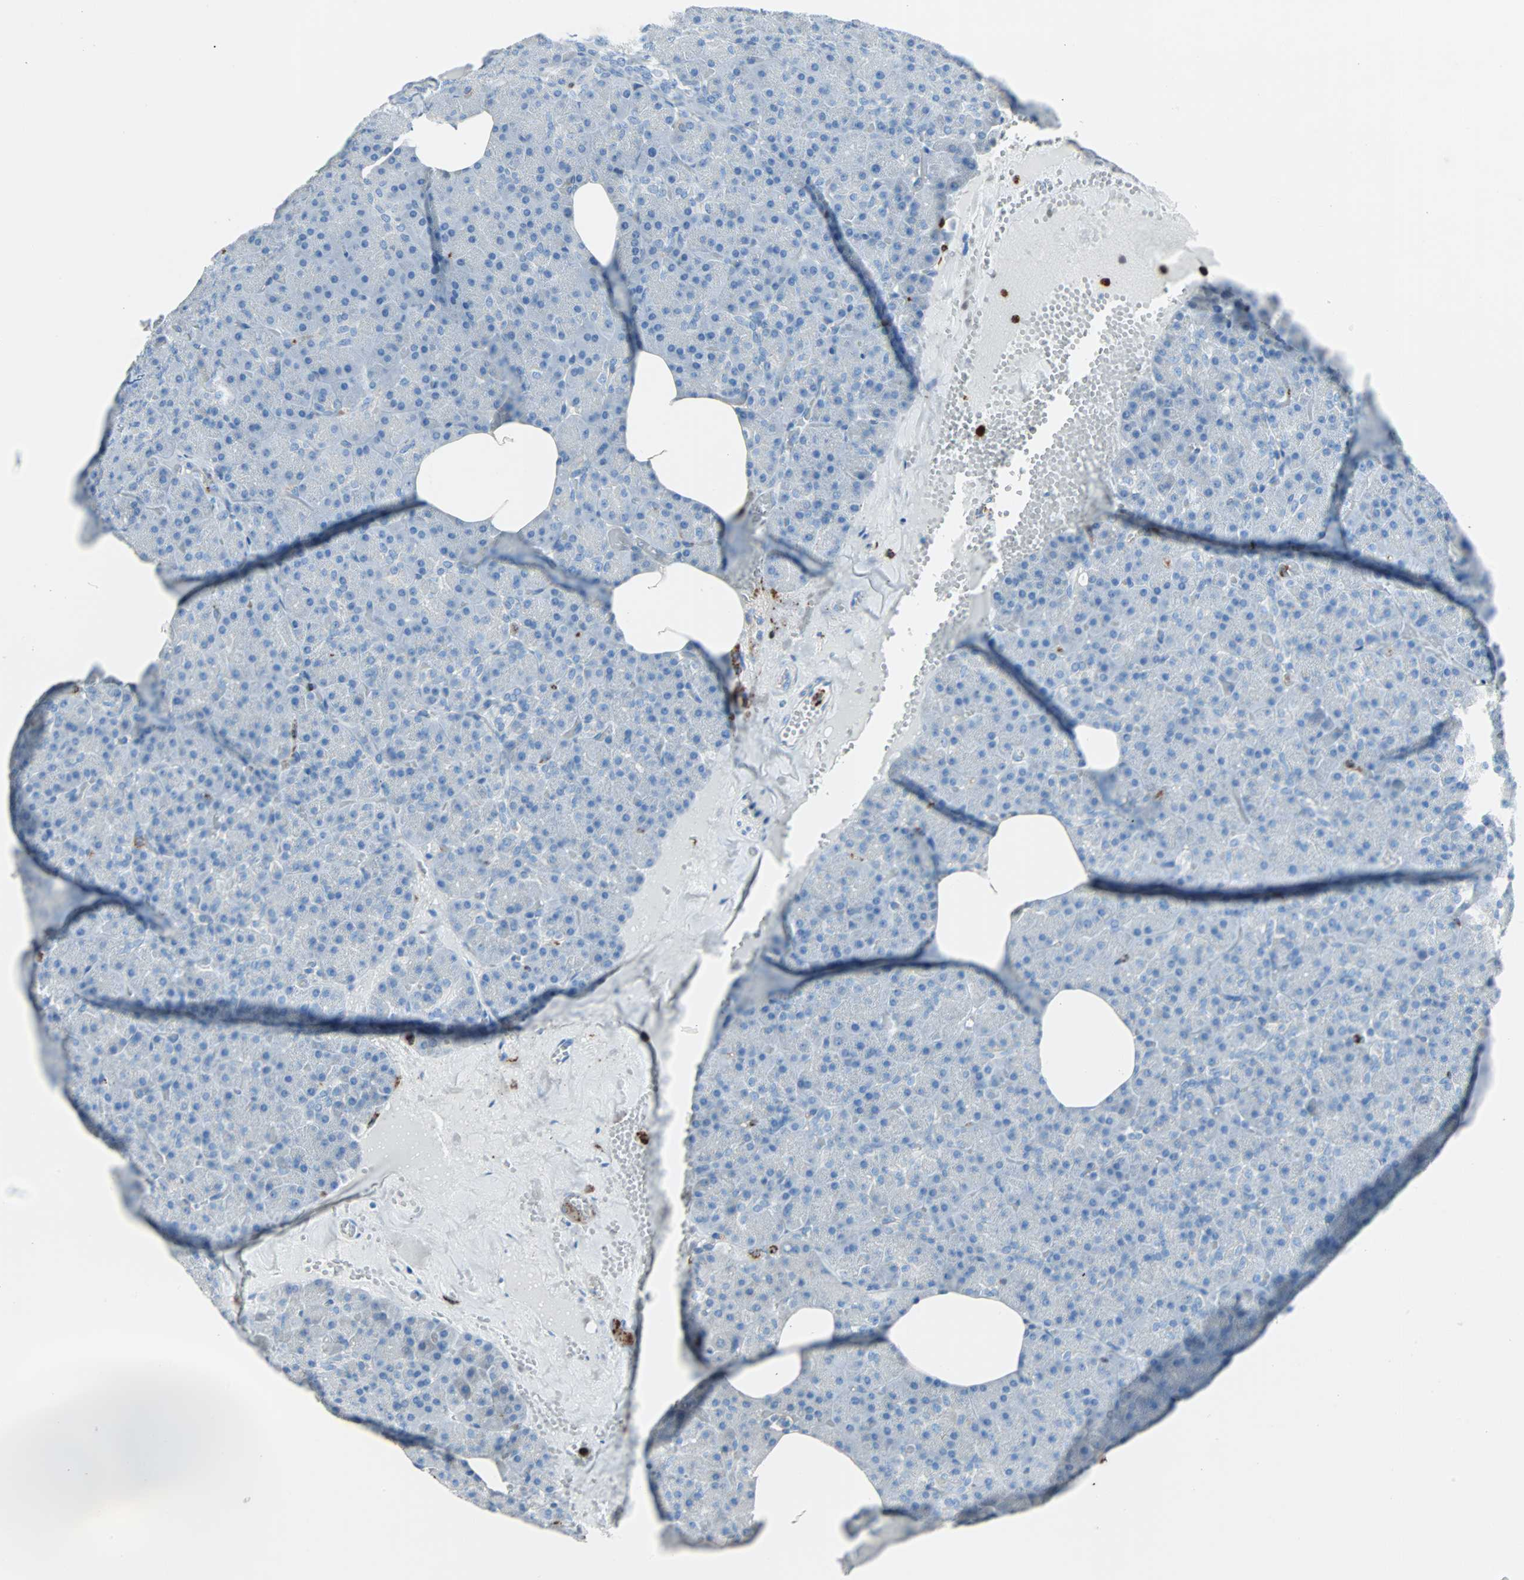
{"staining": {"intensity": "negative", "quantity": "none", "location": "none"}, "tissue": "pancreas", "cell_type": "Exocrine glandular cells", "image_type": "normal", "snomed": [{"axis": "morphology", "description": "Normal tissue, NOS"}, {"axis": "topography", "description": "Pancreas"}], "caption": "A high-resolution photomicrograph shows IHC staining of benign pancreas, which demonstrates no significant positivity in exocrine glandular cells. The staining was performed using DAB (3,3'-diaminobenzidine) to visualize the protein expression in brown, while the nuclei were stained in blue with hematoxylin (Magnification: 20x).", "gene": "CLEC4A", "patient": {"sex": "female", "age": 35}}